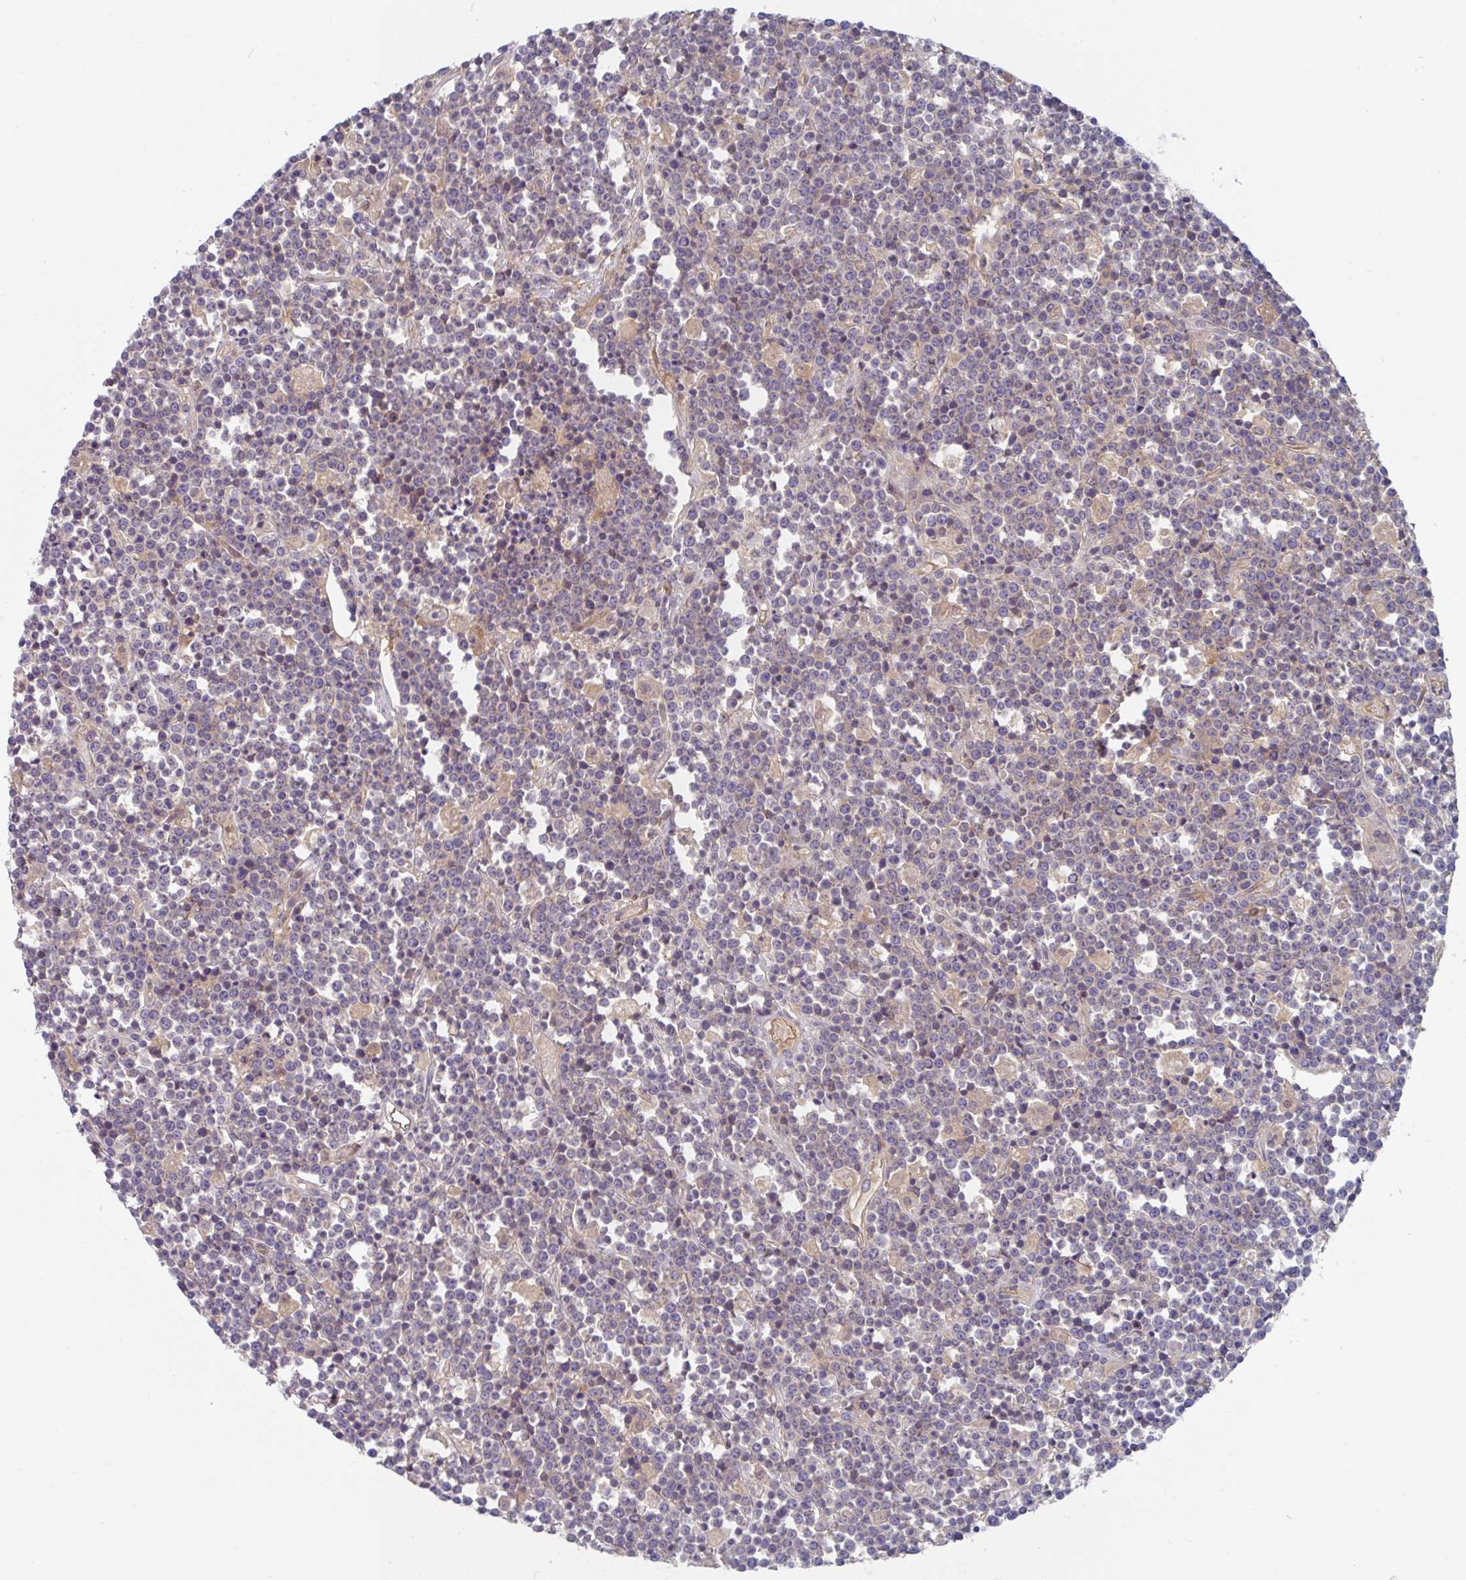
{"staining": {"intensity": "weak", "quantity": "<25%", "location": "cytoplasmic/membranous"}, "tissue": "lymphoma", "cell_type": "Tumor cells", "image_type": "cancer", "snomed": [{"axis": "morphology", "description": "Malignant lymphoma, non-Hodgkin's type, High grade"}, {"axis": "topography", "description": "Ovary"}], "caption": "Tumor cells show no significant protein staining in high-grade malignant lymphoma, non-Hodgkin's type.", "gene": "AMPD2", "patient": {"sex": "female", "age": 56}}